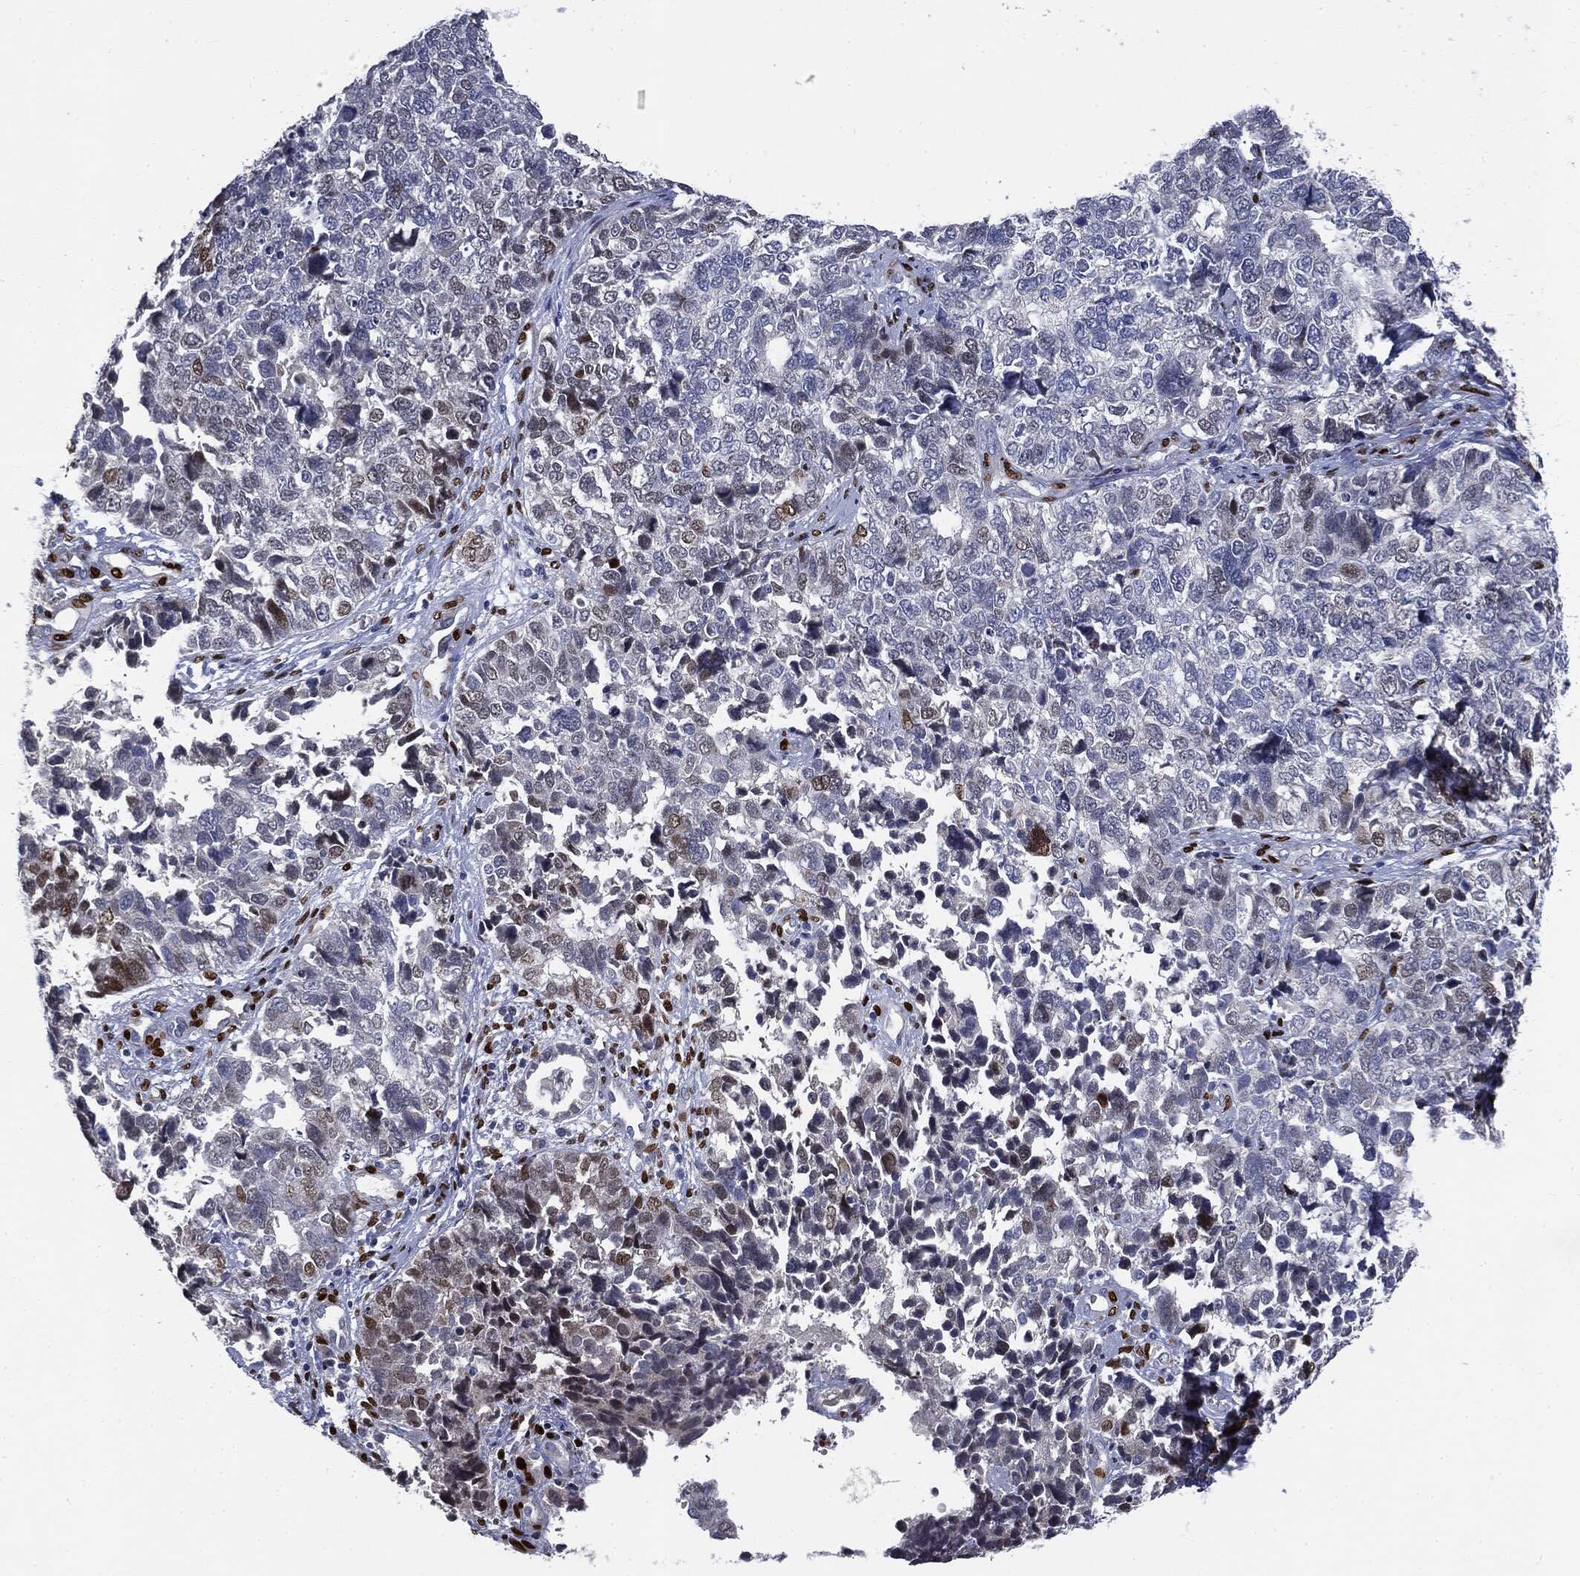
{"staining": {"intensity": "negative", "quantity": "none", "location": "none"}, "tissue": "cervical cancer", "cell_type": "Tumor cells", "image_type": "cancer", "snomed": [{"axis": "morphology", "description": "Squamous cell carcinoma, NOS"}, {"axis": "topography", "description": "Cervix"}], "caption": "This is an immunohistochemistry (IHC) micrograph of human cervical cancer (squamous cell carcinoma). There is no positivity in tumor cells.", "gene": "CASD1", "patient": {"sex": "female", "age": 63}}